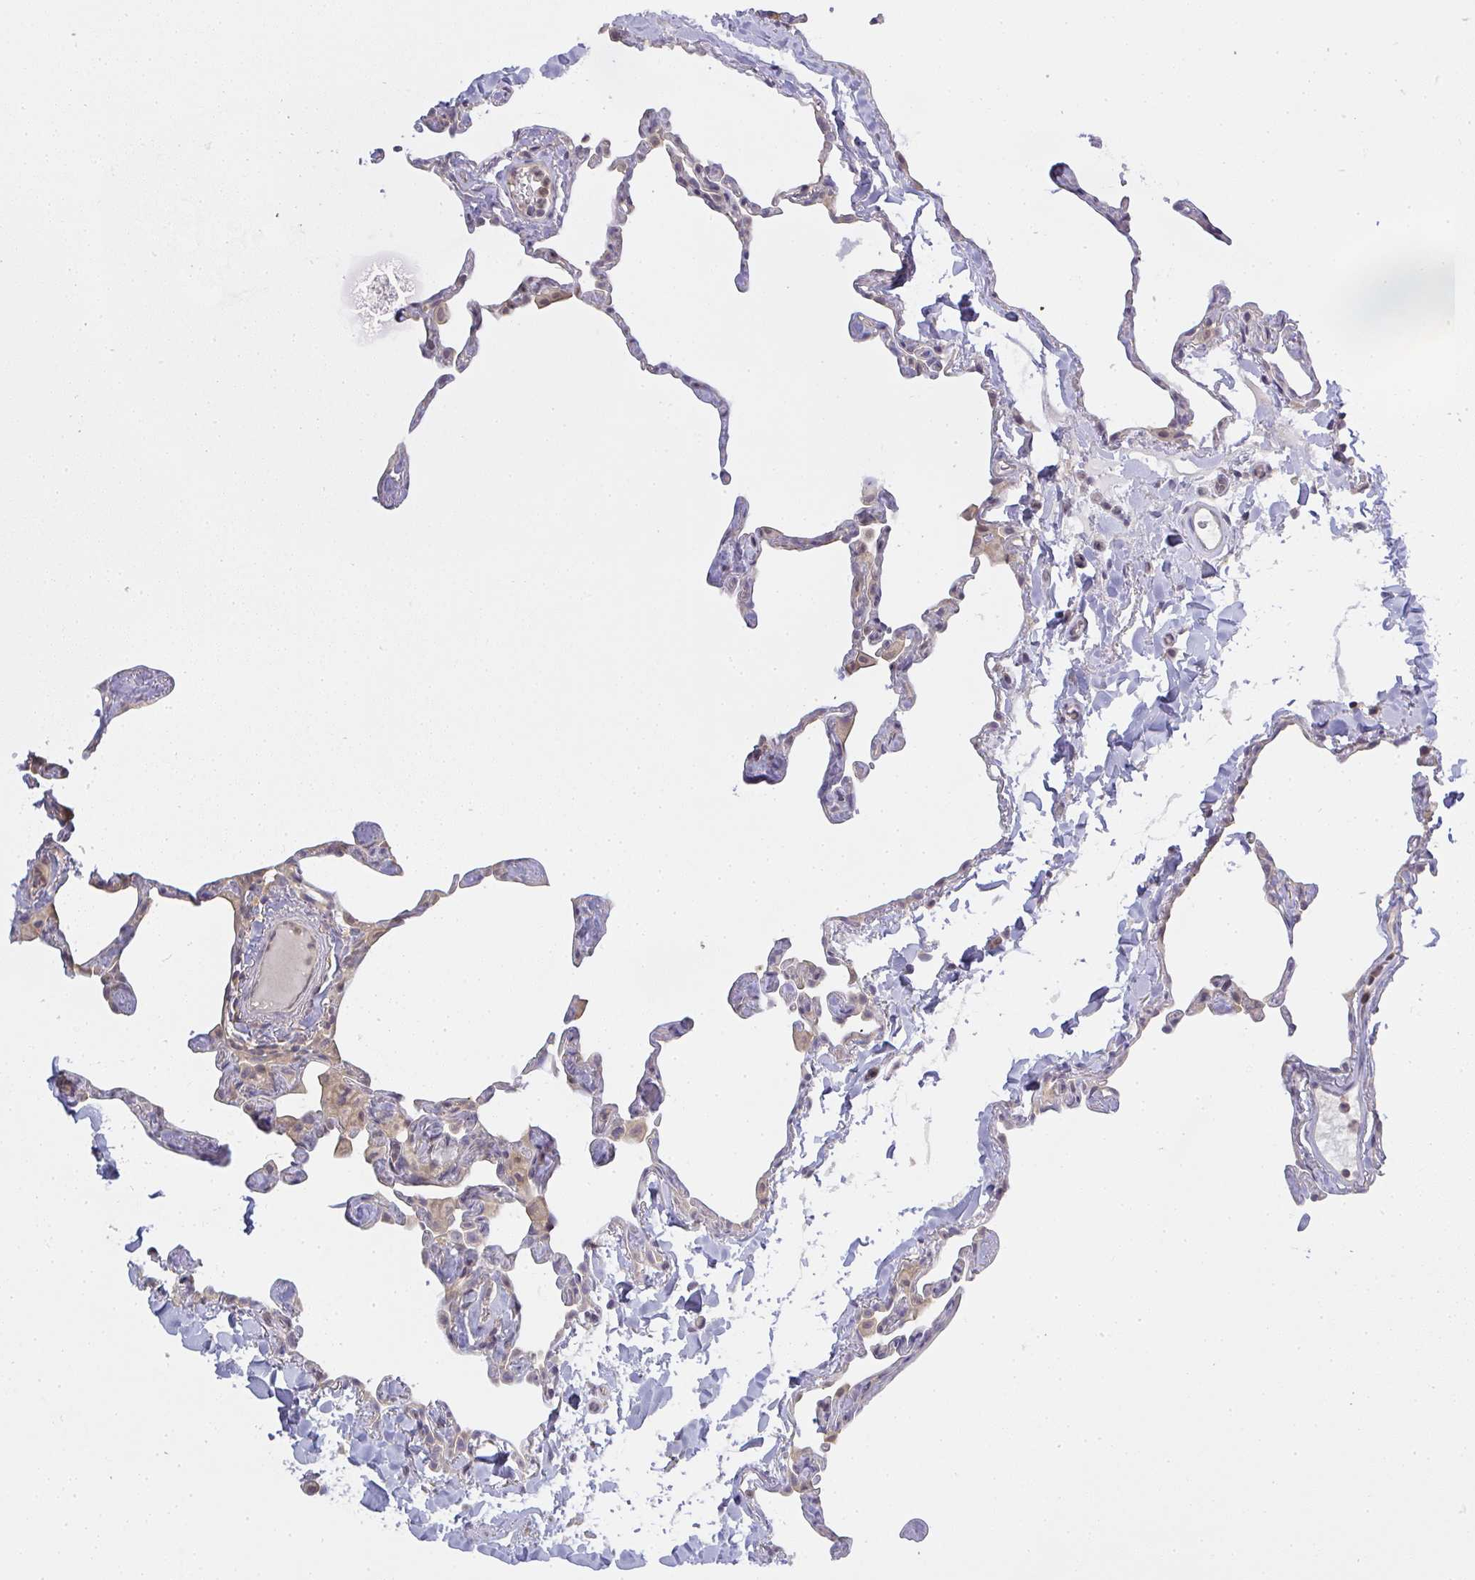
{"staining": {"intensity": "negative", "quantity": "none", "location": "none"}, "tissue": "lung", "cell_type": "Alveolar cells", "image_type": "normal", "snomed": [{"axis": "morphology", "description": "Normal tissue, NOS"}, {"axis": "topography", "description": "Lung"}], "caption": "Immunohistochemical staining of unremarkable human lung displays no significant positivity in alveolar cells.", "gene": "GSDMB", "patient": {"sex": "male", "age": 65}}